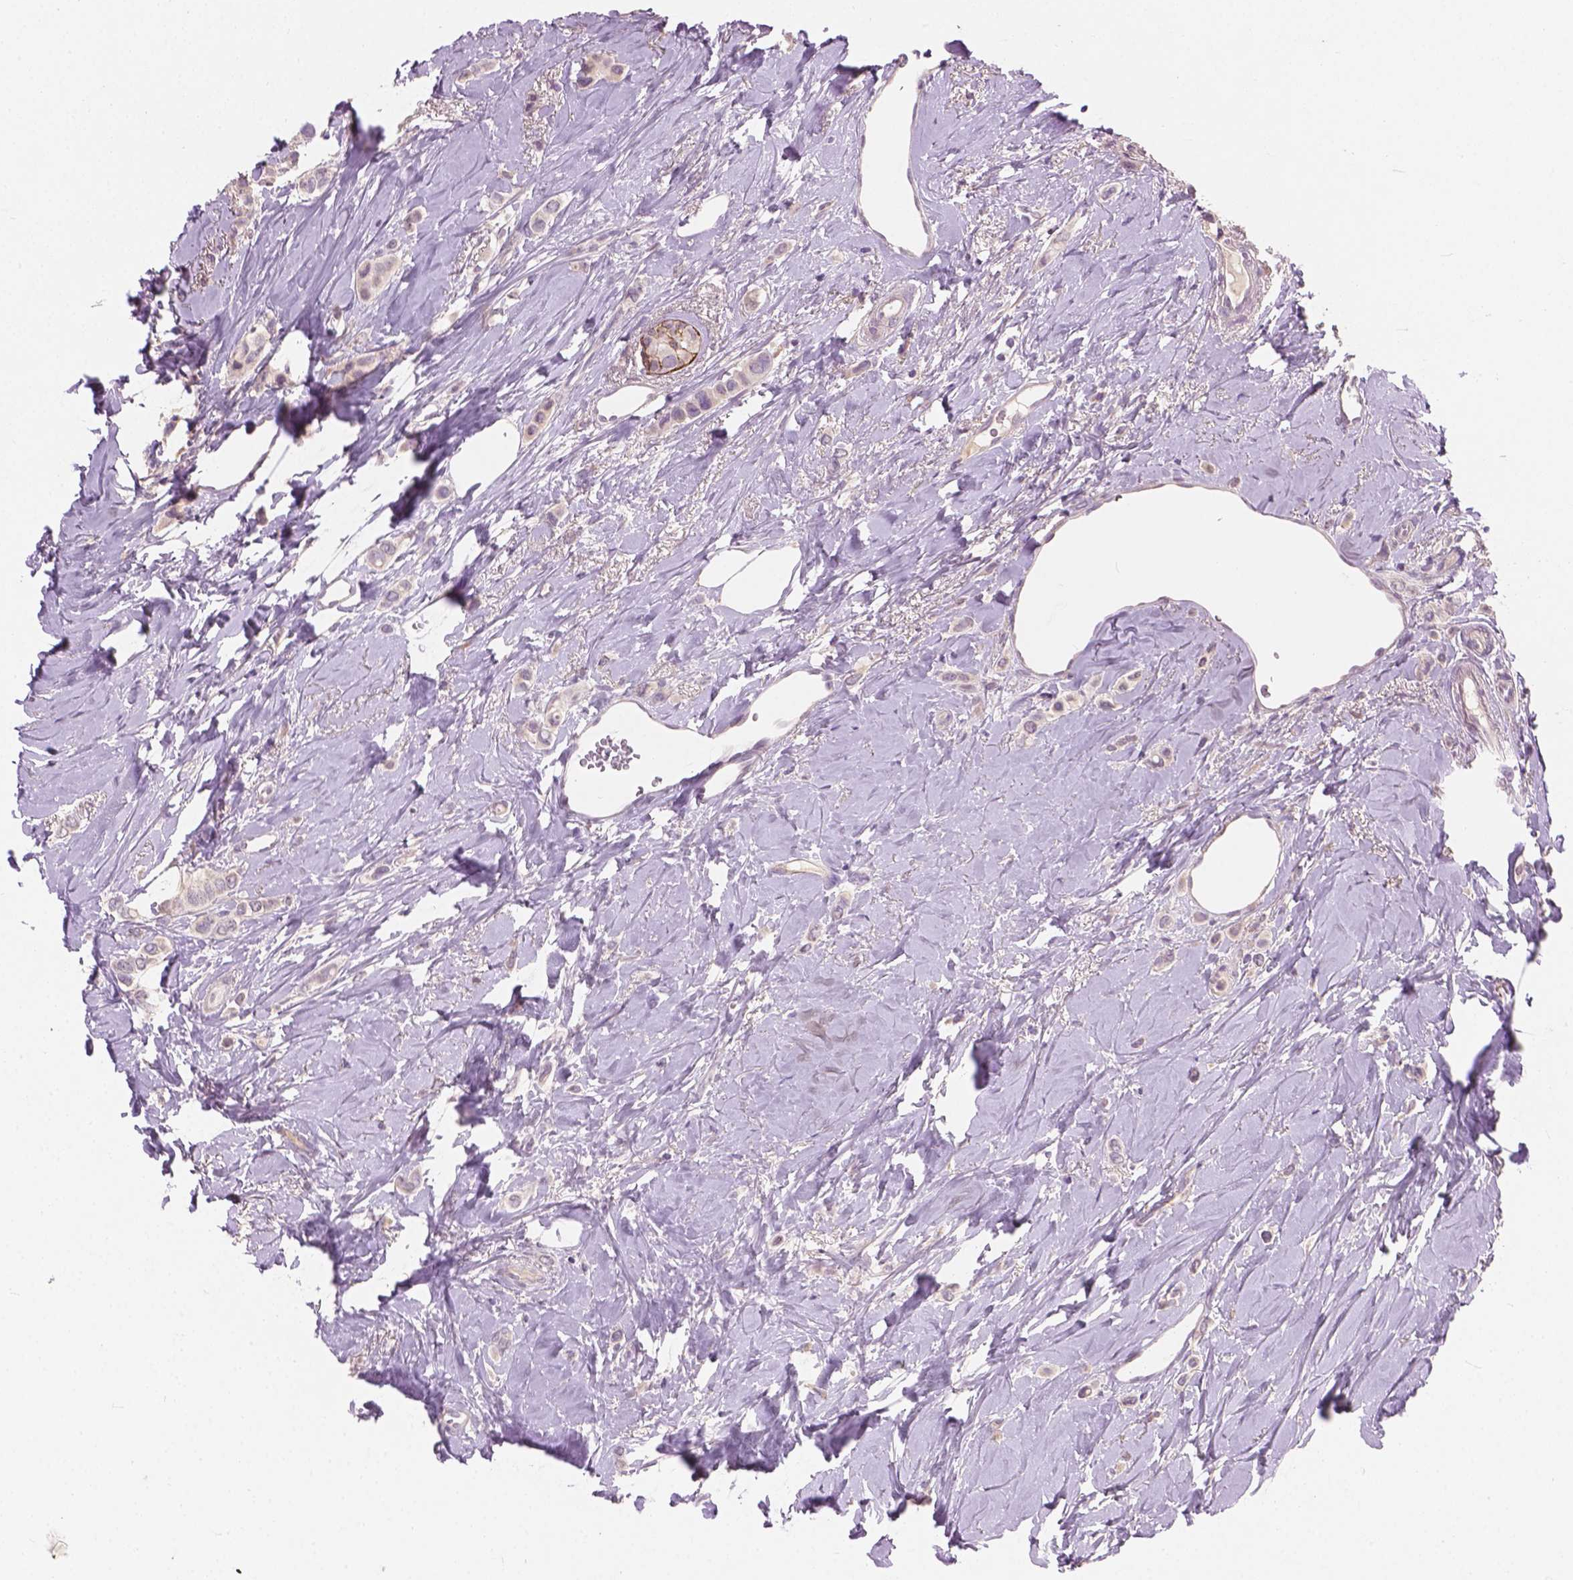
{"staining": {"intensity": "weak", "quantity": "<25%", "location": "cytoplasmic/membranous"}, "tissue": "breast cancer", "cell_type": "Tumor cells", "image_type": "cancer", "snomed": [{"axis": "morphology", "description": "Lobular carcinoma"}, {"axis": "topography", "description": "Breast"}], "caption": "Immunohistochemistry (IHC) of breast cancer shows no positivity in tumor cells.", "gene": "KRT17", "patient": {"sex": "female", "age": 66}}